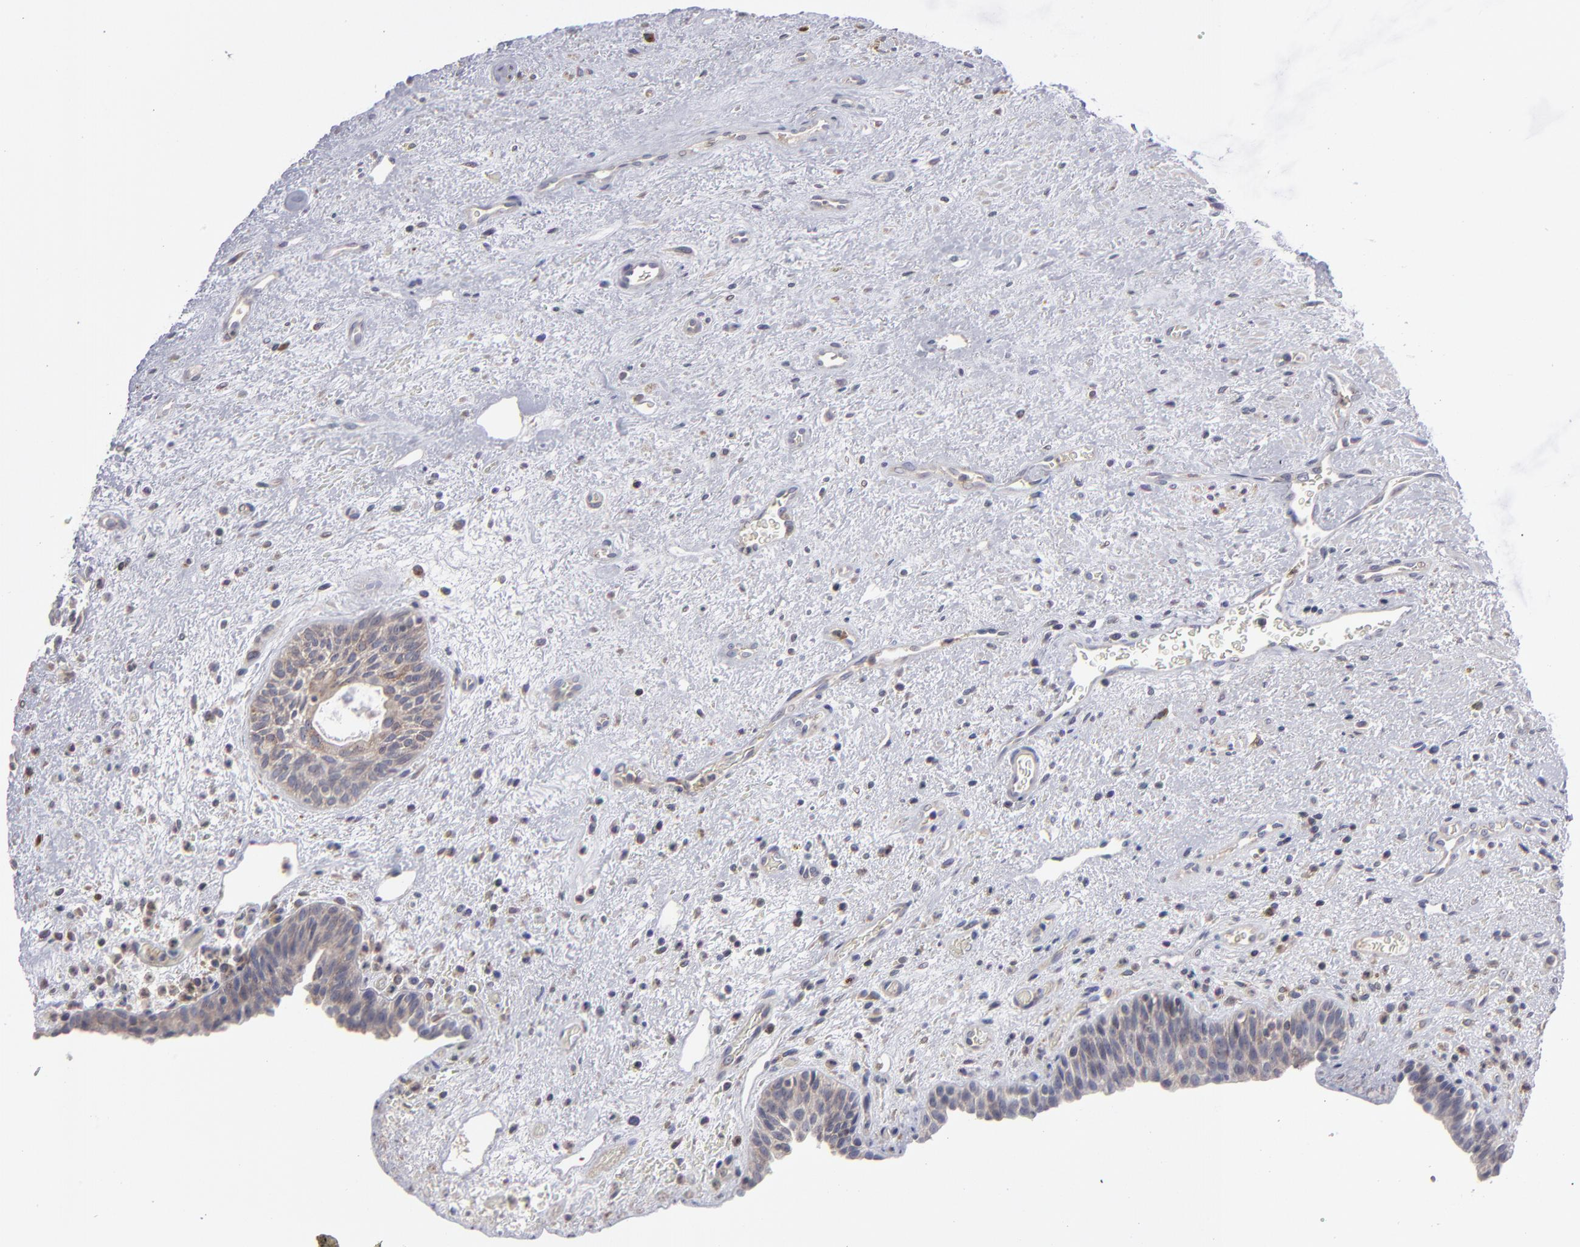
{"staining": {"intensity": "weak", "quantity": ">75%", "location": "cytoplasmic/membranous"}, "tissue": "urinary bladder", "cell_type": "Urothelial cells", "image_type": "normal", "snomed": [{"axis": "morphology", "description": "Normal tissue, NOS"}, {"axis": "topography", "description": "Urinary bladder"}], "caption": "Immunohistochemistry of unremarkable urinary bladder shows low levels of weak cytoplasmic/membranous staining in approximately >75% of urothelial cells. The protein of interest is stained brown, and the nuclei are stained in blue (DAB (3,3'-diaminobenzidine) IHC with brightfield microscopy, high magnification).", "gene": "CEP97", "patient": {"sex": "male", "age": 48}}